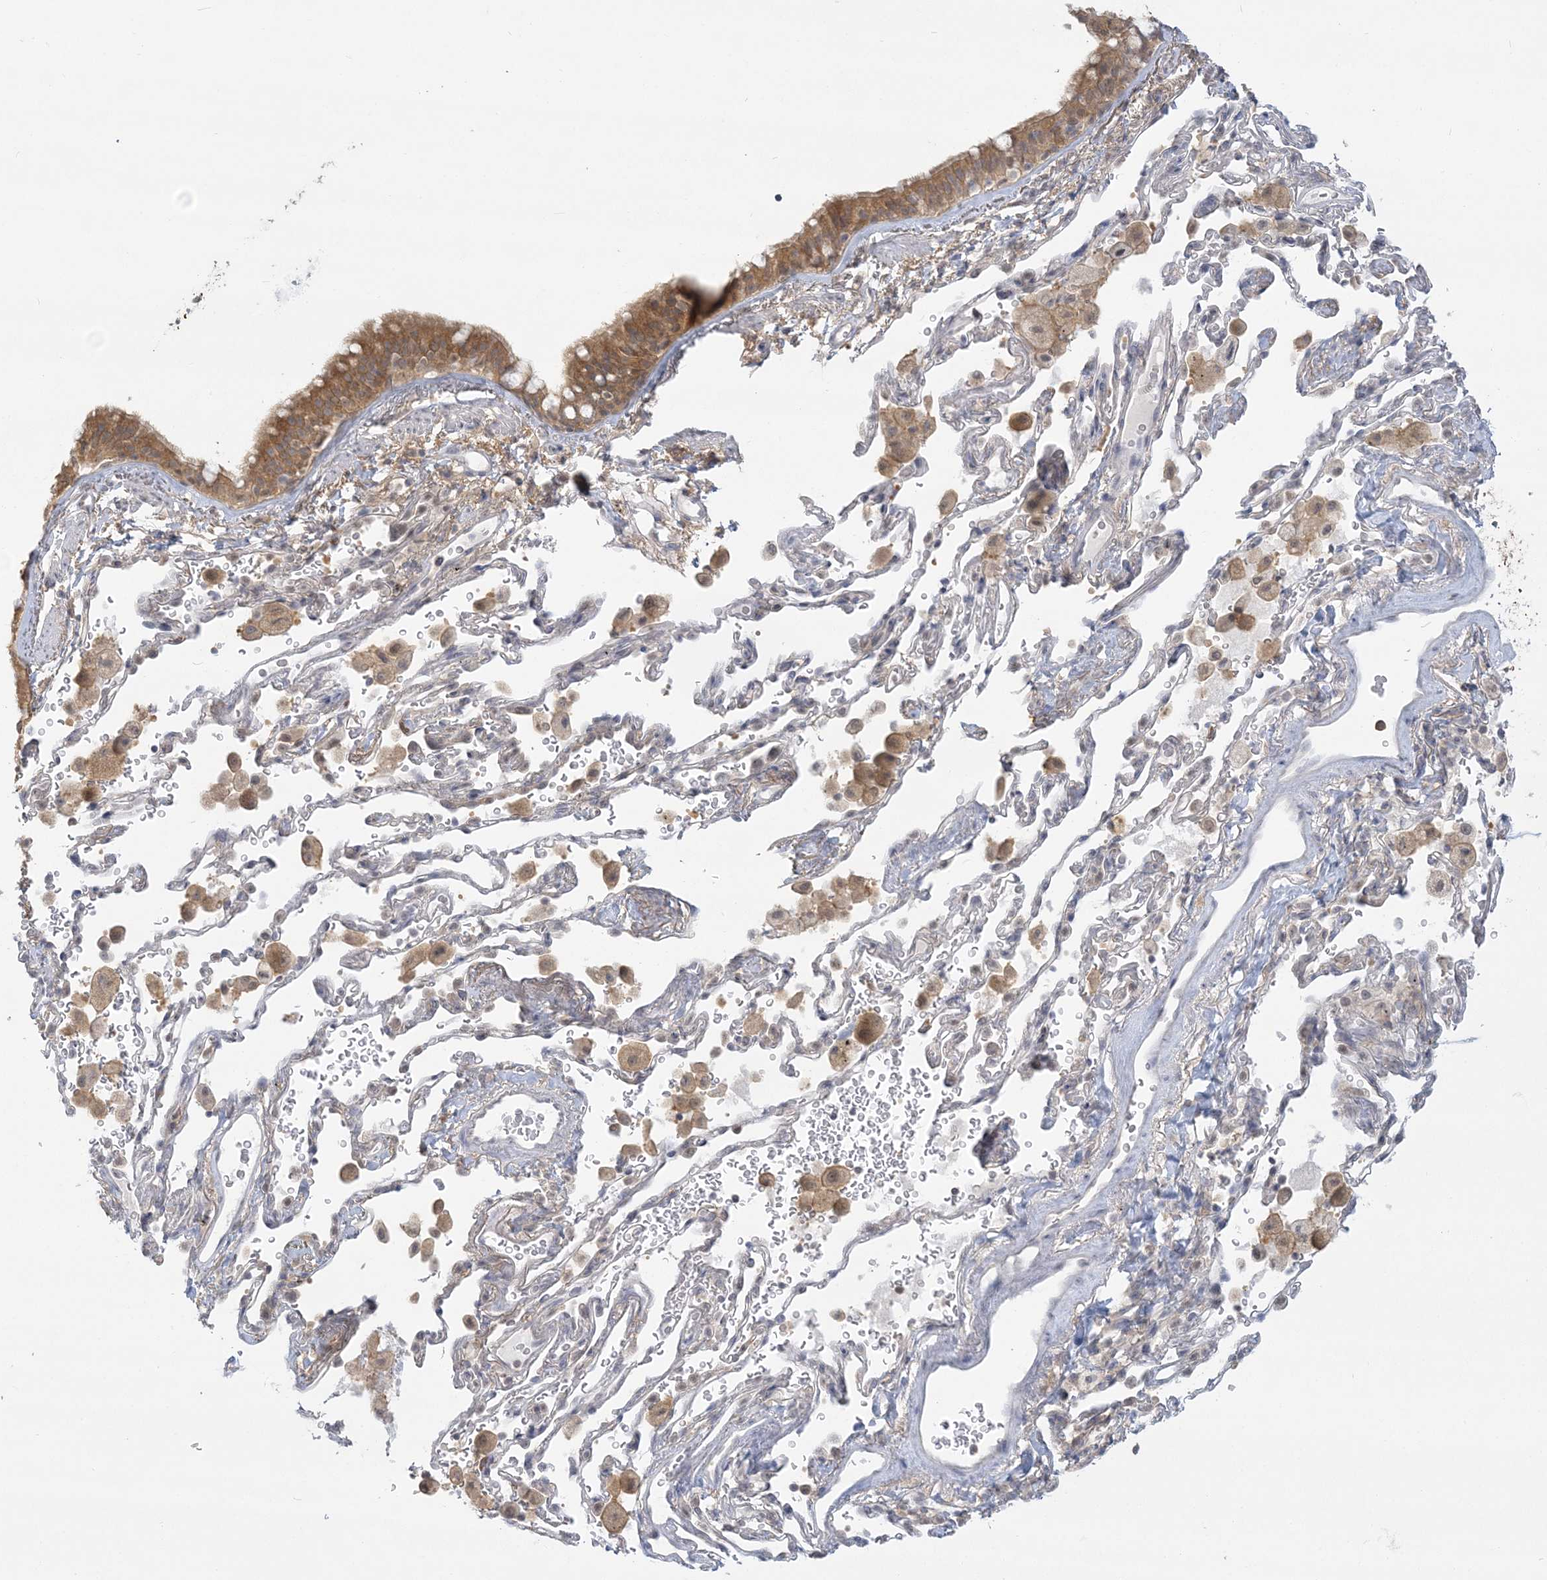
{"staining": {"intensity": "moderate", "quantity": ">75%", "location": "cytoplasmic/membranous"}, "tissue": "bronchus", "cell_type": "Respiratory epithelial cells", "image_type": "normal", "snomed": [{"axis": "morphology", "description": "Normal tissue, NOS"}, {"axis": "morphology", "description": "Adenocarcinoma, NOS"}, {"axis": "topography", "description": "Bronchus"}, {"axis": "topography", "description": "Lung"}], "caption": "Immunohistochemical staining of normal human bronchus reveals medium levels of moderate cytoplasmic/membranous positivity in approximately >75% of respiratory epithelial cells. (brown staining indicates protein expression, while blue staining denotes nuclei).", "gene": "ANKS1A", "patient": {"sex": "male", "age": 54}}